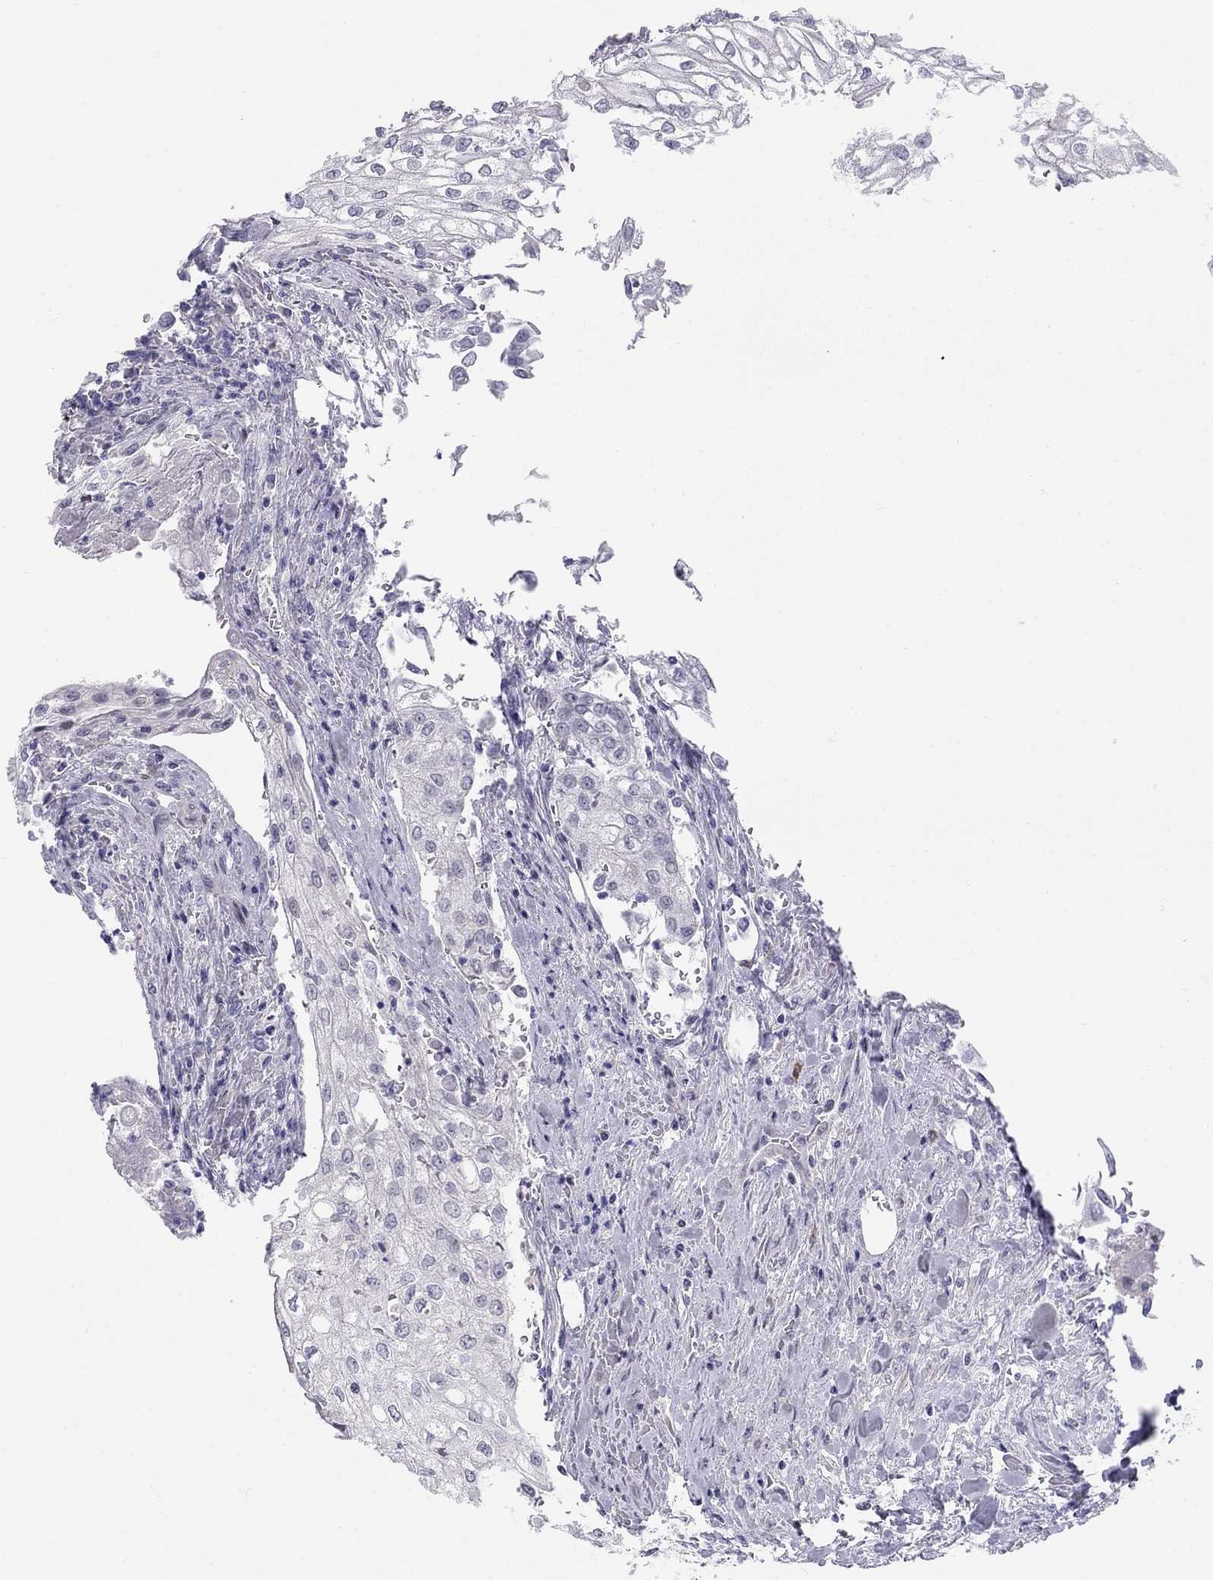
{"staining": {"intensity": "negative", "quantity": "none", "location": "none"}, "tissue": "urothelial cancer", "cell_type": "Tumor cells", "image_type": "cancer", "snomed": [{"axis": "morphology", "description": "Urothelial carcinoma, High grade"}, {"axis": "topography", "description": "Urinary bladder"}], "caption": "The immunohistochemistry (IHC) image has no significant expression in tumor cells of urothelial carcinoma (high-grade) tissue.", "gene": "C8orf88", "patient": {"sex": "male", "age": 62}}